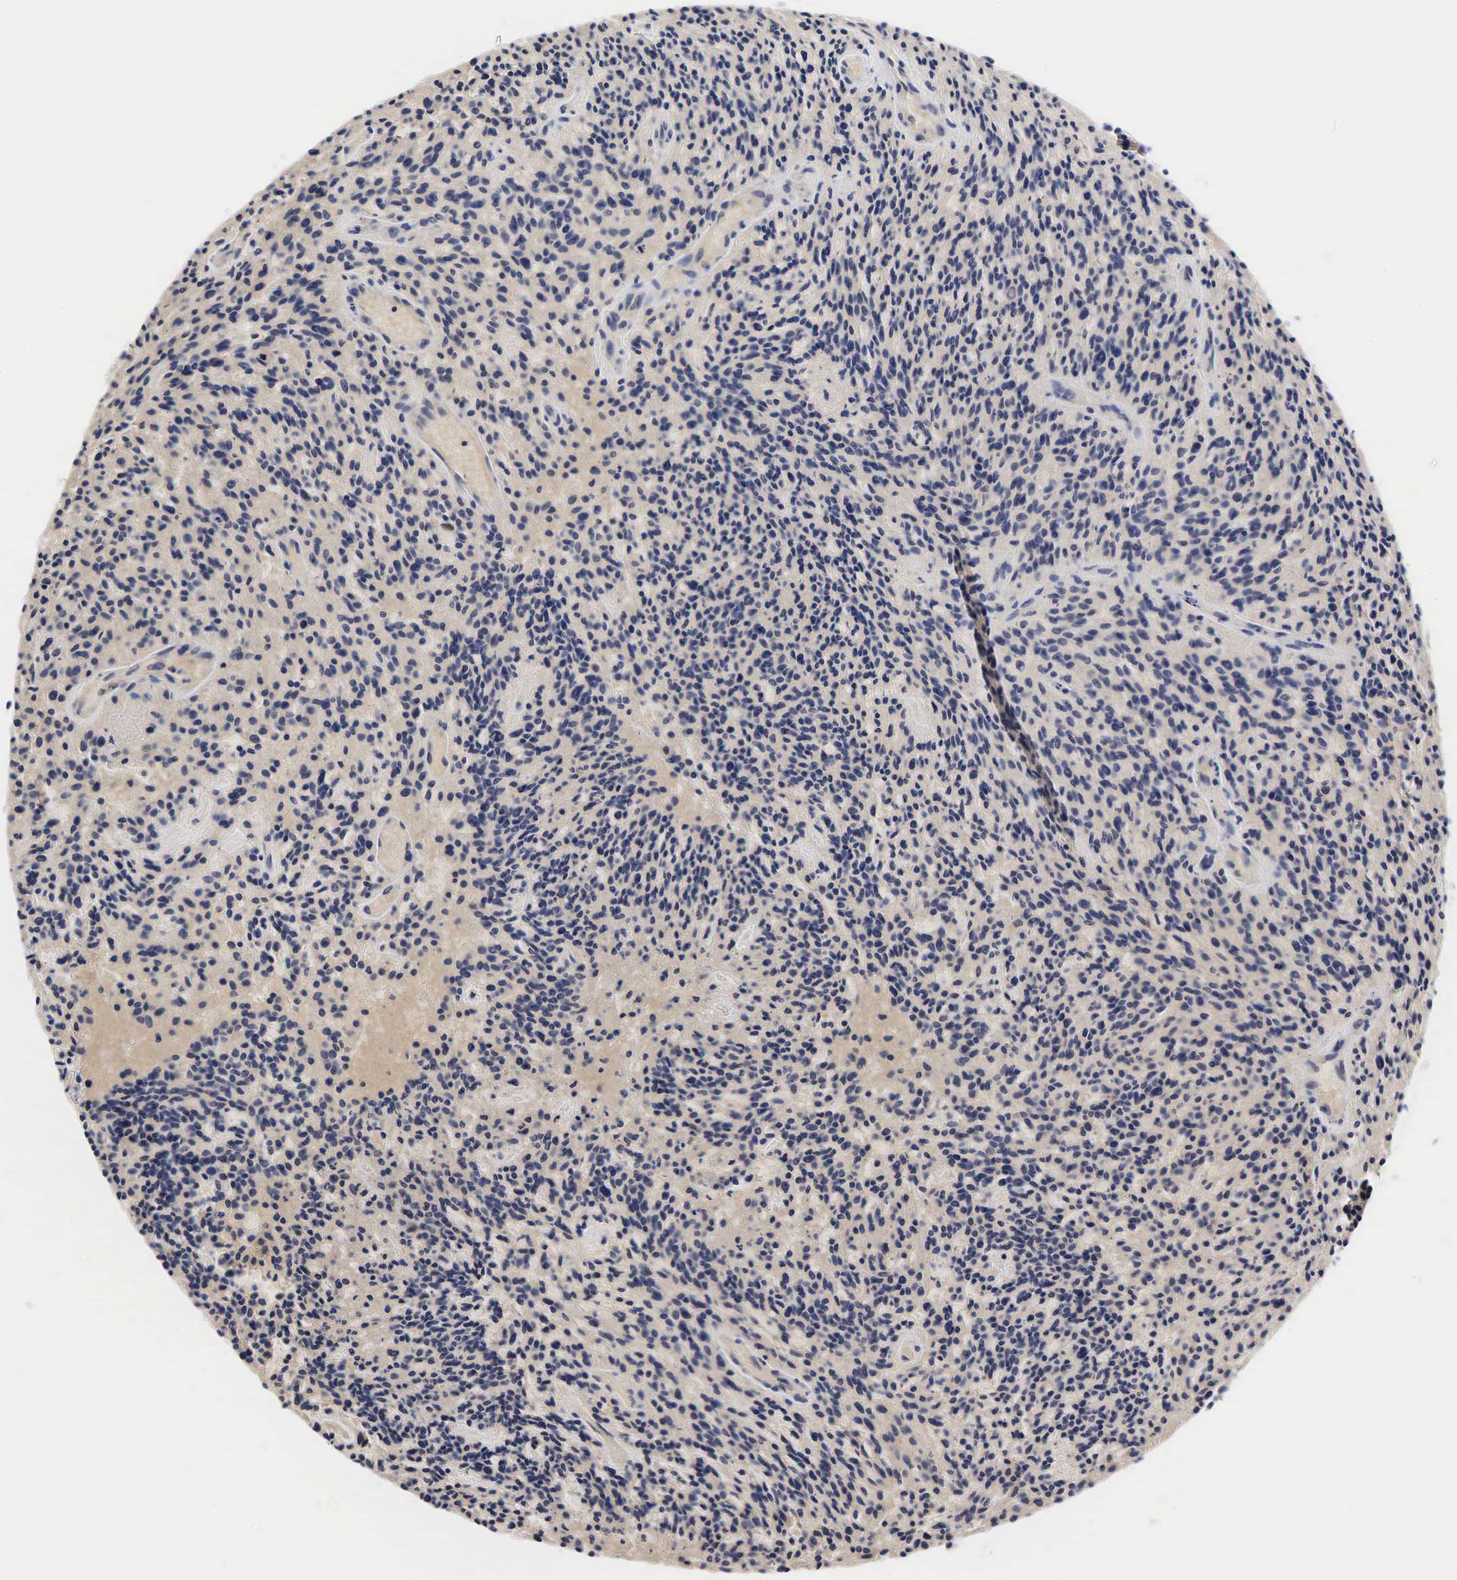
{"staining": {"intensity": "negative", "quantity": "none", "location": "none"}, "tissue": "glioma", "cell_type": "Tumor cells", "image_type": "cancer", "snomed": [{"axis": "morphology", "description": "Glioma, malignant, High grade"}, {"axis": "topography", "description": "Brain"}], "caption": "There is no significant staining in tumor cells of glioma.", "gene": "CCND1", "patient": {"sex": "female", "age": 13}}